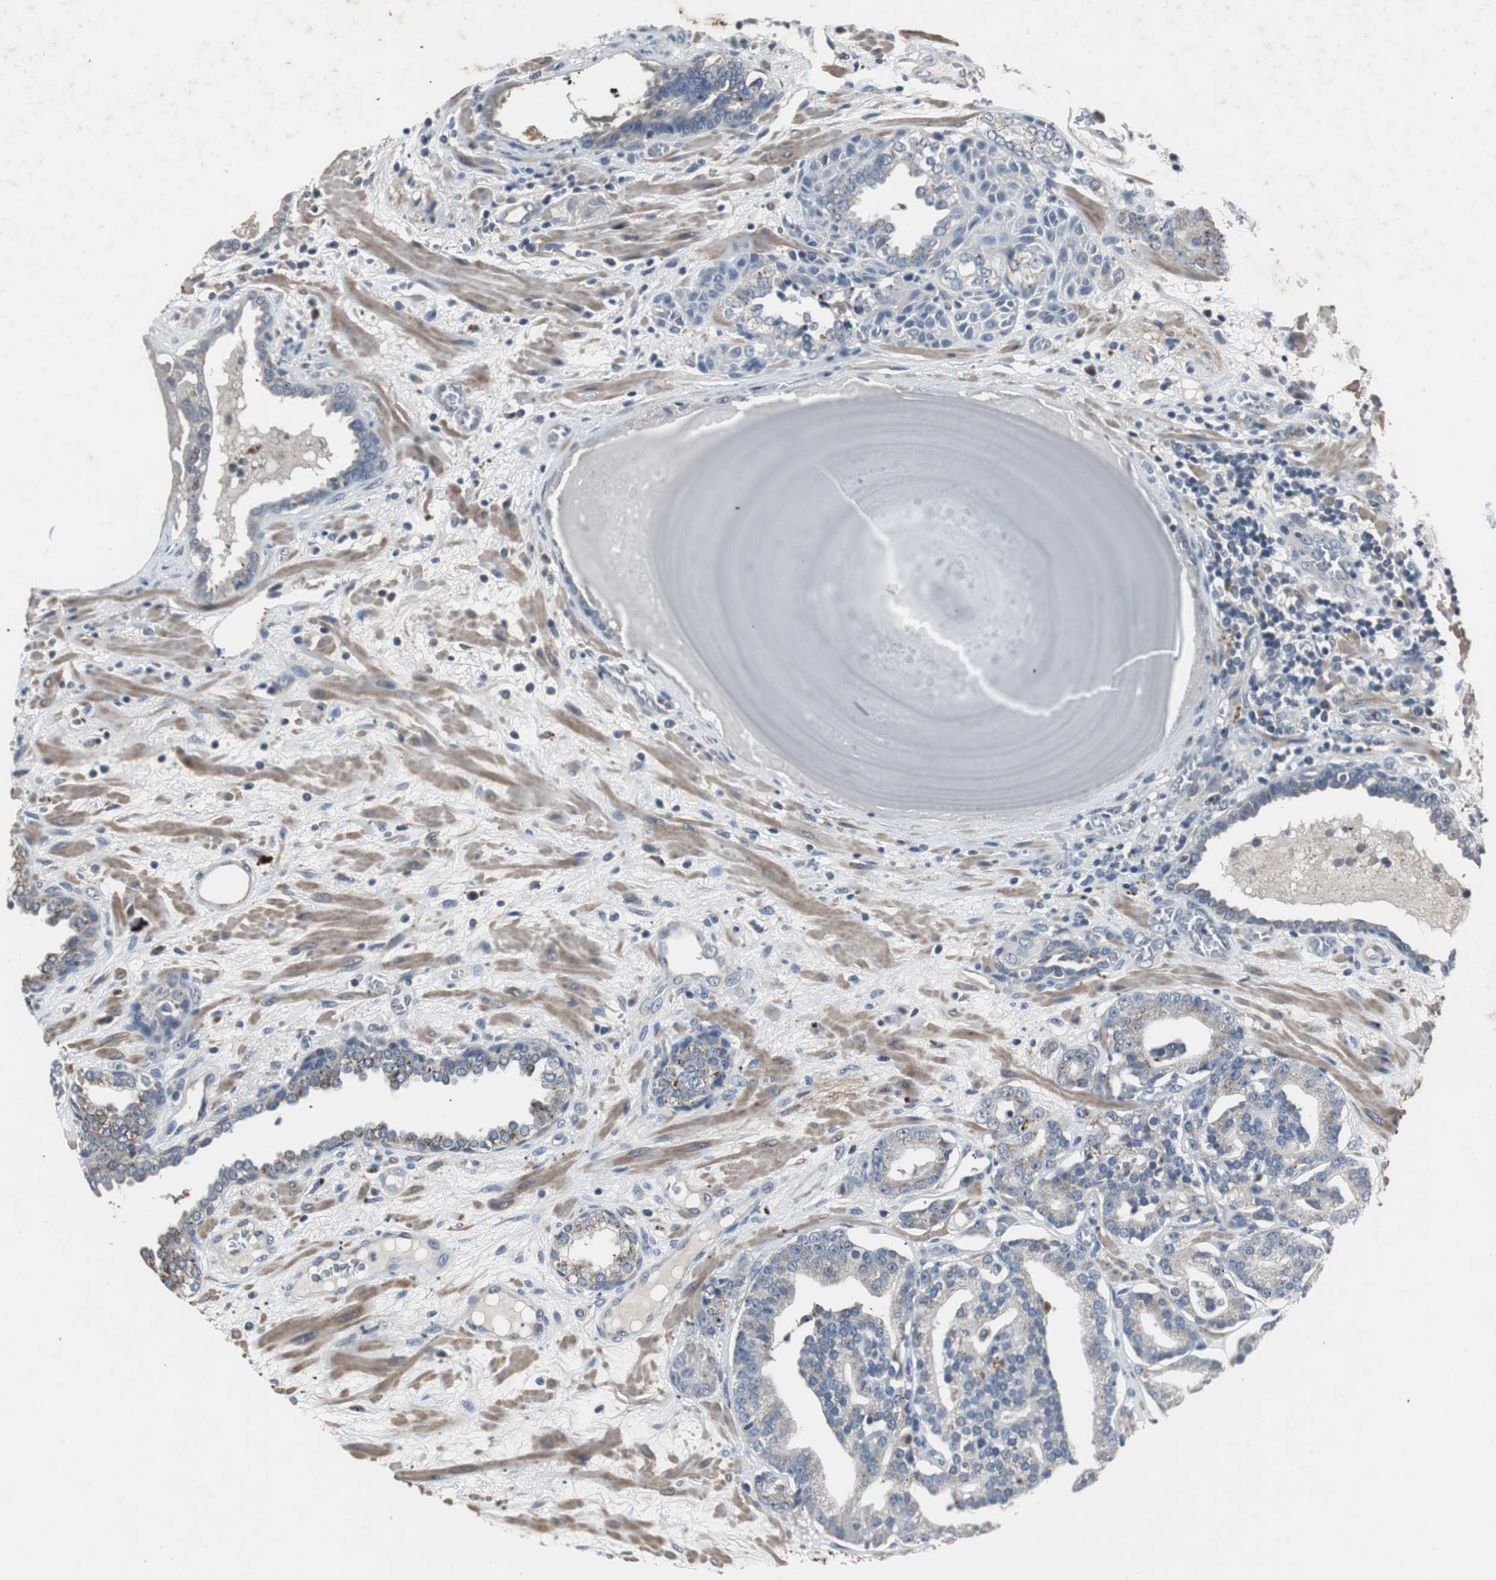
{"staining": {"intensity": "strong", "quantity": "<25%", "location": "cytoplasmic/membranous"}, "tissue": "prostate cancer", "cell_type": "Tumor cells", "image_type": "cancer", "snomed": [{"axis": "morphology", "description": "Adenocarcinoma, Low grade"}, {"axis": "topography", "description": "Prostate"}], "caption": "Low-grade adenocarcinoma (prostate) stained with a protein marker exhibits strong staining in tumor cells.", "gene": "PCYT1B", "patient": {"sex": "male", "age": 63}}